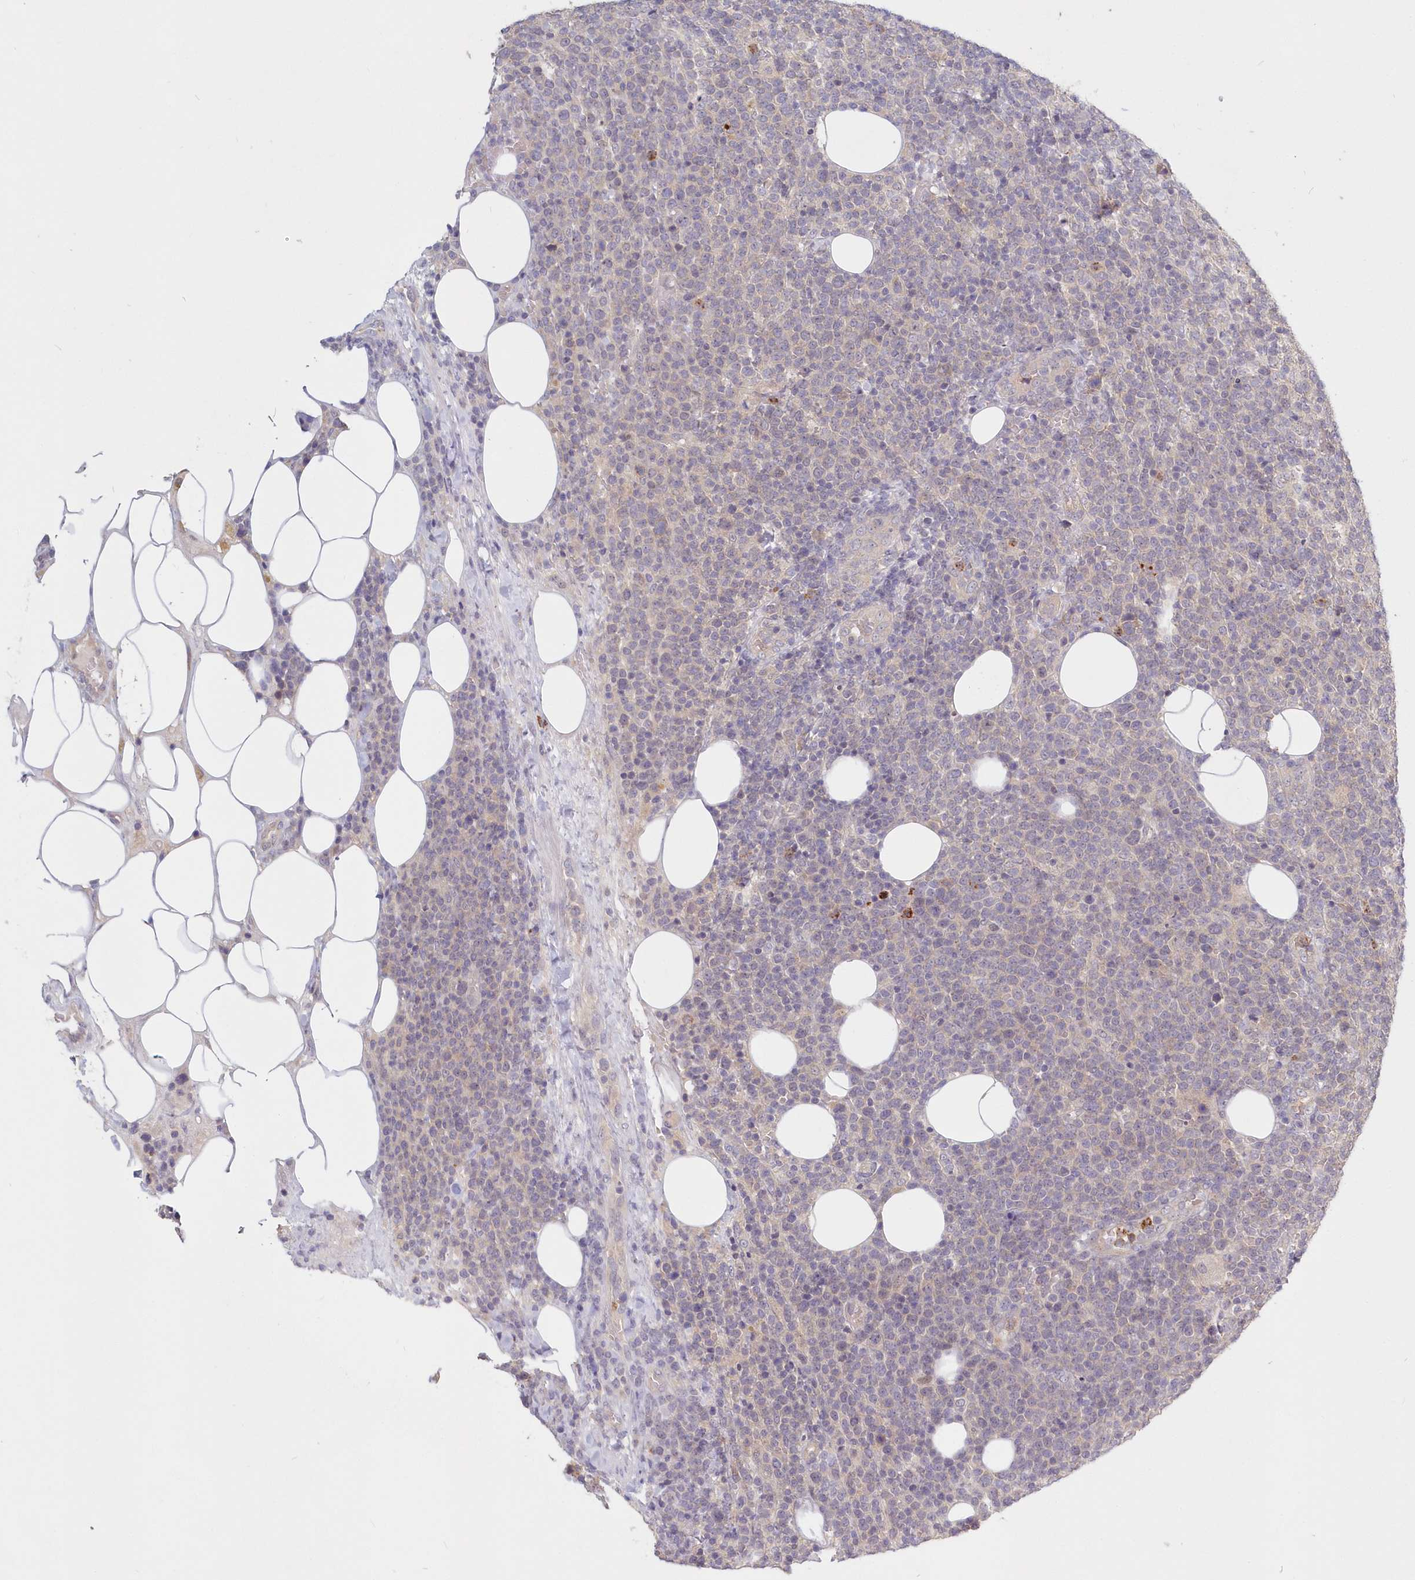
{"staining": {"intensity": "negative", "quantity": "none", "location": "none"}, "tissue": "lymphoma", "cell_type": "Tumor cells", "image_type": "cancer", "snomed": [{"axis": "morphology", "description": "Malignant lymphoma, non-Hodgkin's type, High grade"}, {"axis": "topography", "description": "Lymph node"}], "caption": "This is an immunohistochemistry micrograph of lymphoma. There is no positivity in tumor cells.", "gene": "KATNA1", "patient": {"sex": "male", "age": 61}}